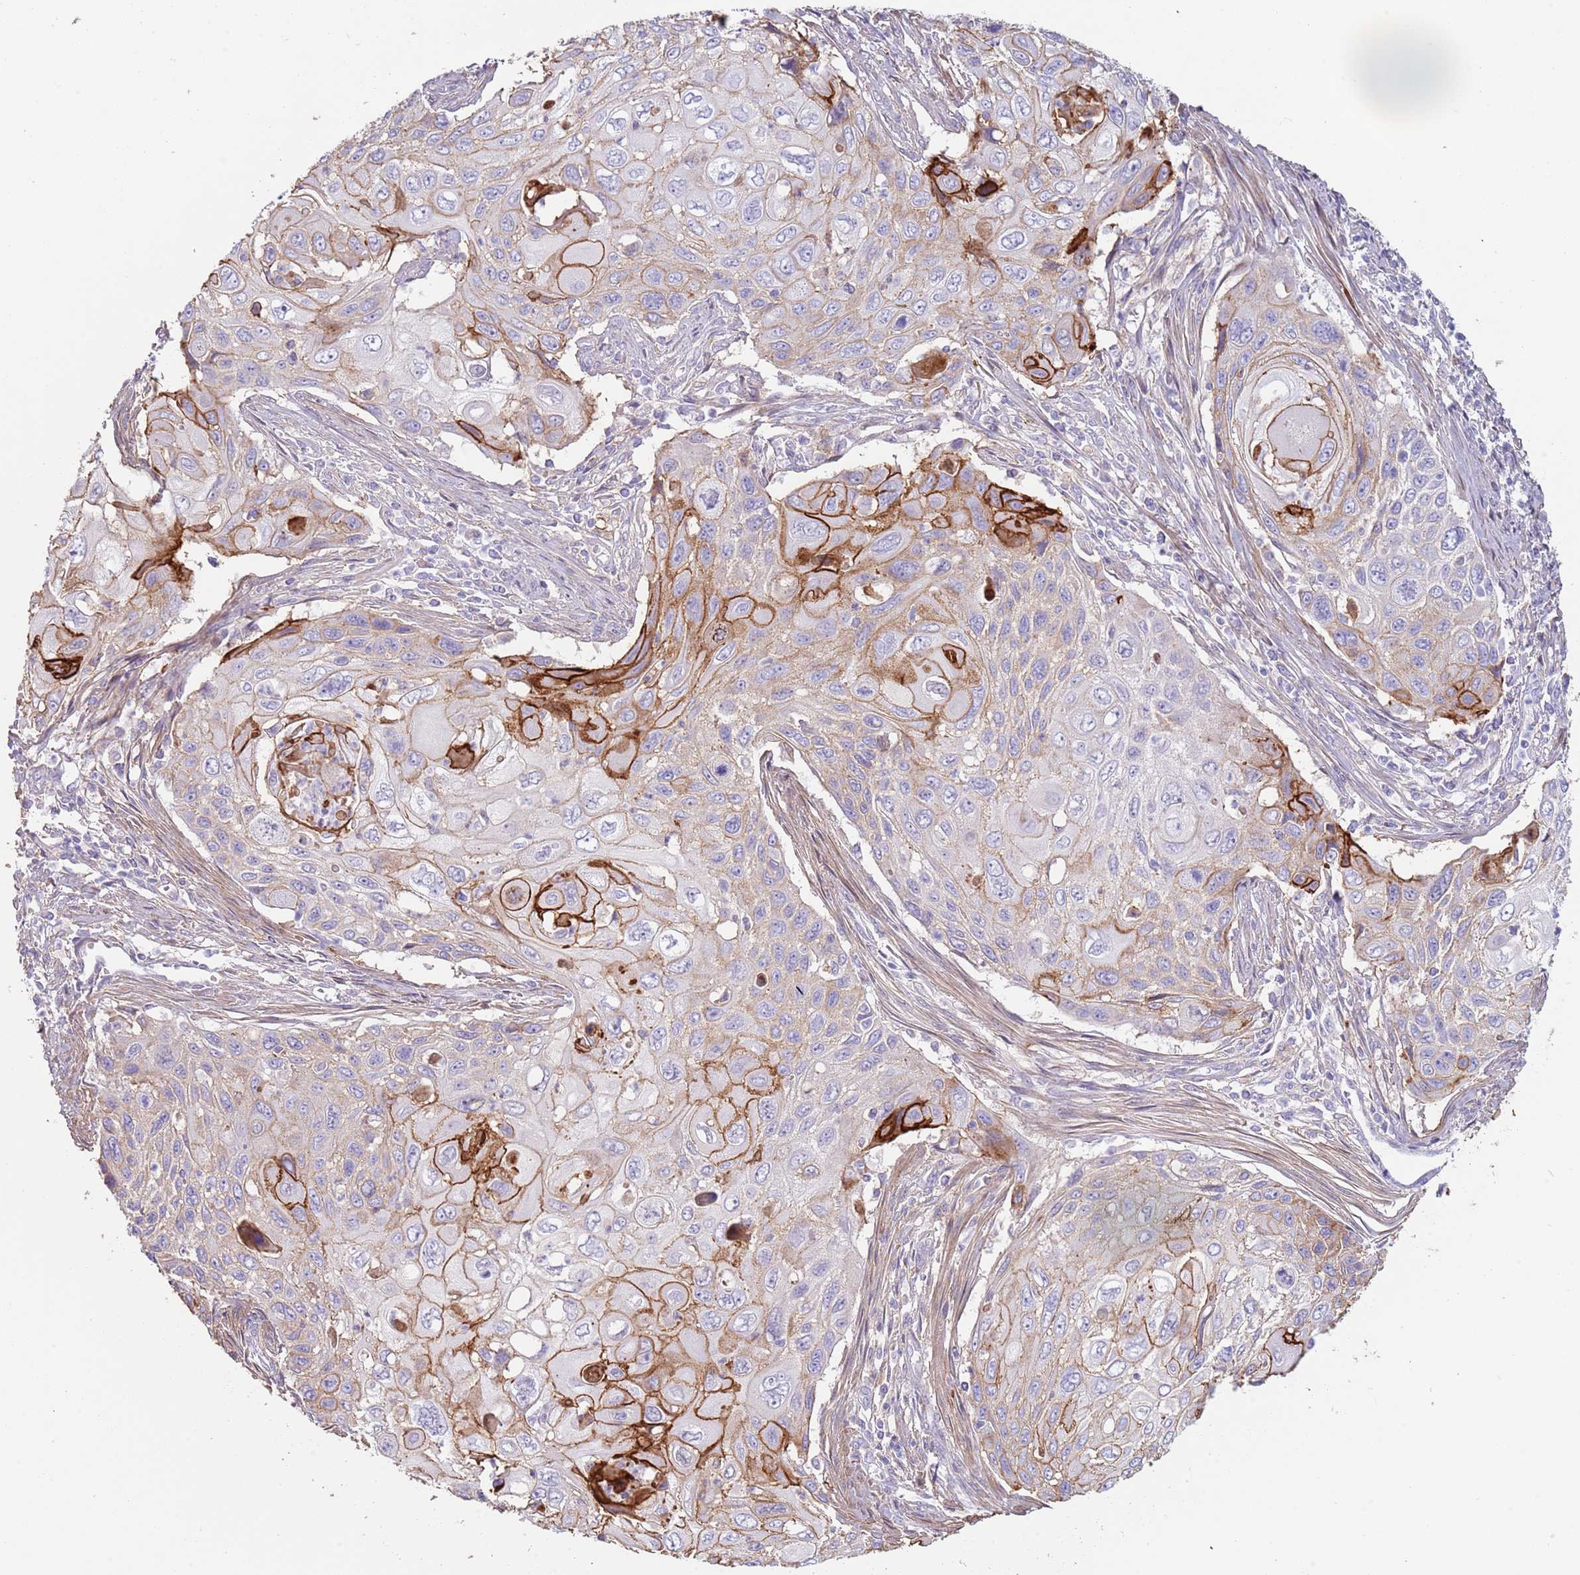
{"staining": {"intensity": "strong", "quantity": "<25%", "location": "cytoplasmic/membranous"}, "tissue": "cervical cancer", "cell_type": "Tumor cells", "image_type": "cancer", "snomed": [{"axis": "morphology", "description": "Squamous cell carcinoma, NOS"}, {"axis": "topography", "description": "Cervix"}], "caption": "Human cervical squamous cell carcinoma stained with a brown dye displays strong cytoplasmic/membranous positive expression in about <25% of tumor cells.", "gene": "NBPF3", "patient": {"sex": "female", "age": 70}}